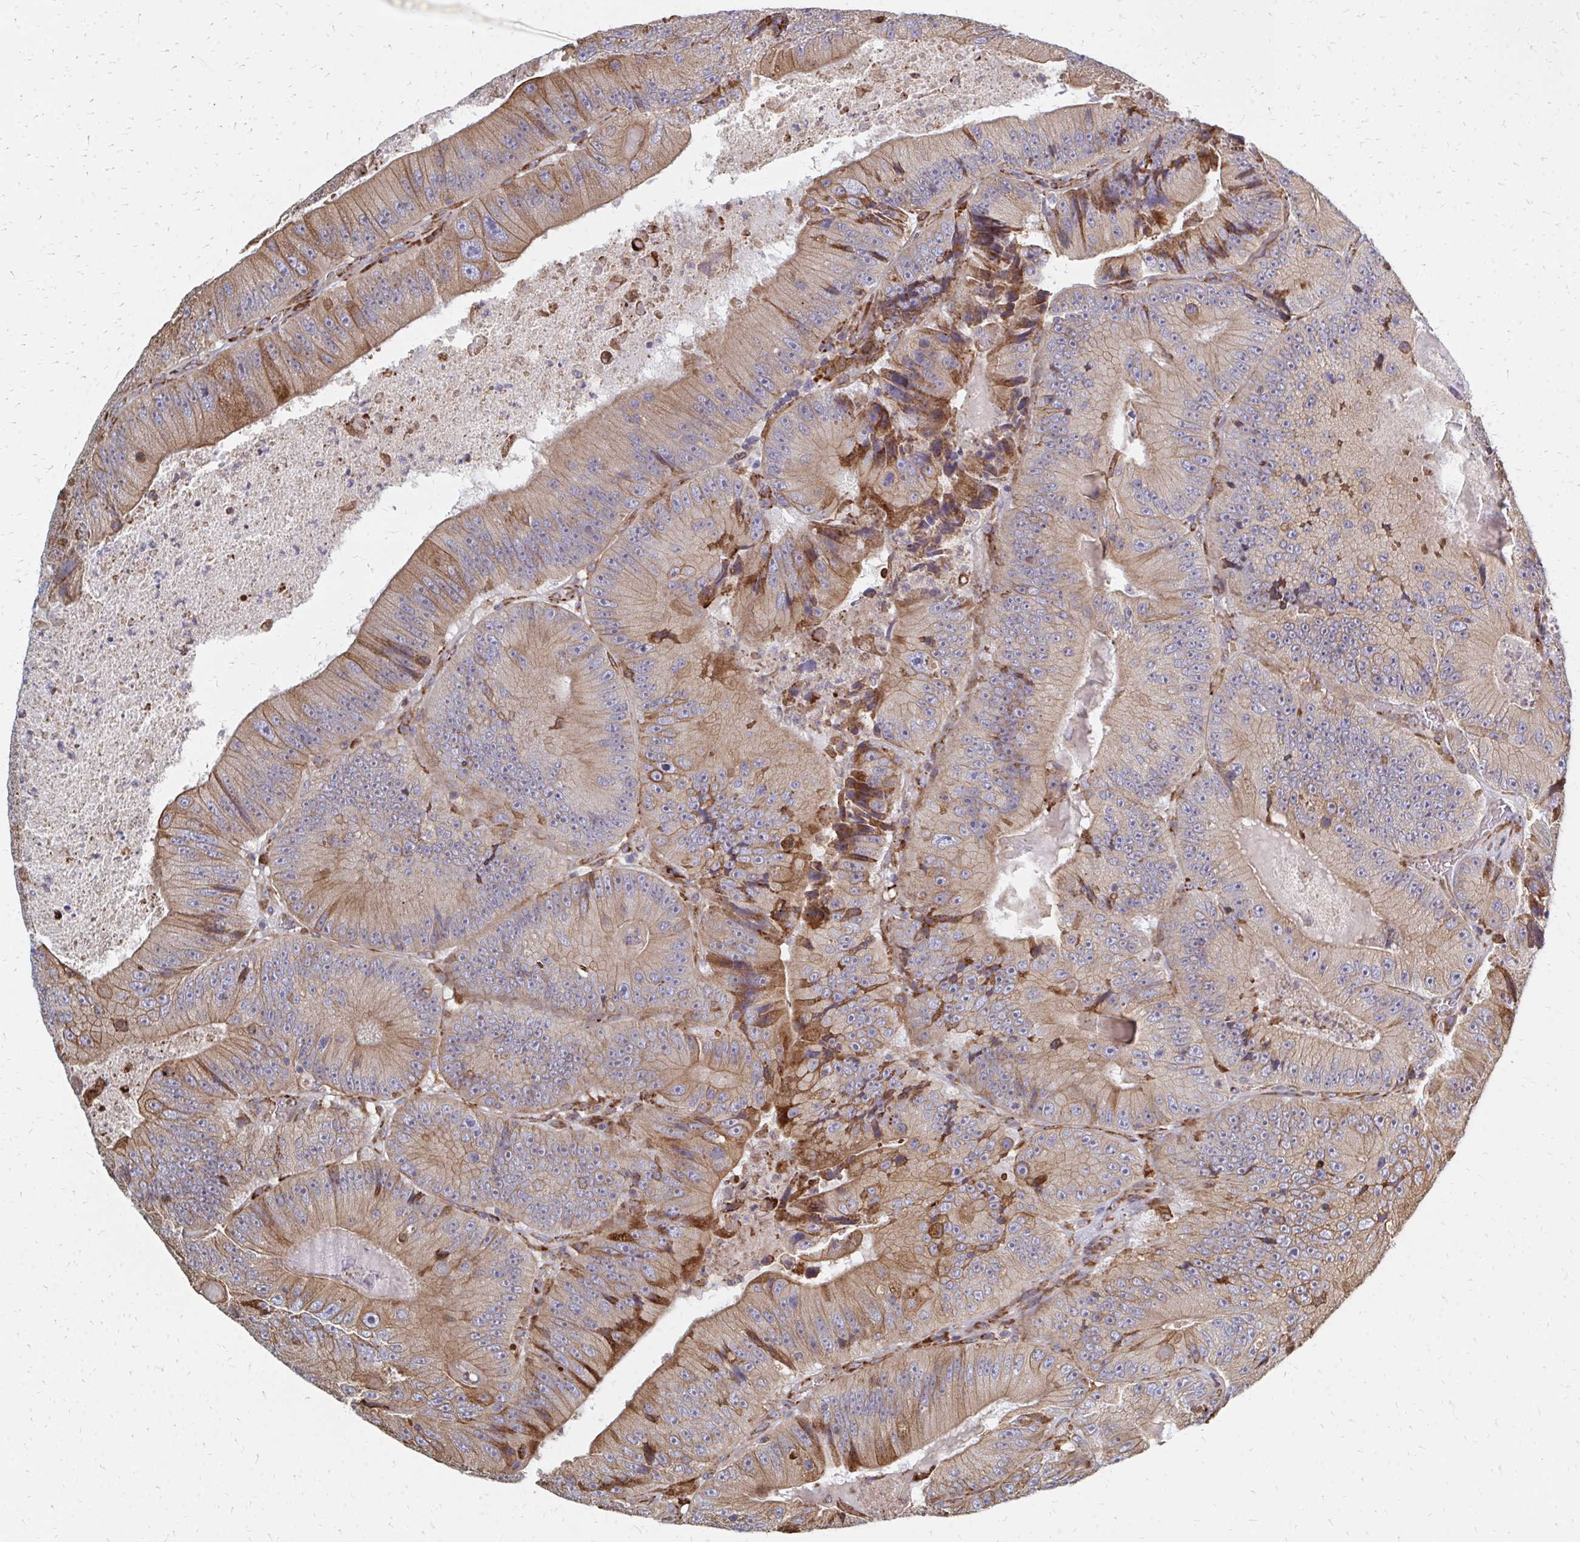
{"staining": {"intensity": "moderate", "quantity": ">75%", "location": "cytoplasmic/membranous"}, "tissue": "colorectal cancer", "cell_type": "Tumor cells", "image_type": "cancer", "snomed": [{"axis": "morphology", "description": "Adenocarcinoma, NOS"}, {"axis": "topography", "description": "Colon"}], "caption": "Brown immunohistochemical staining in human colorectal cancer exhibits moderate cytoplasmic/membranous positivity in about >75% of tumor cells.", "gene": "PPP1R13L", "patient": {"sex": "female", "age": 86}}